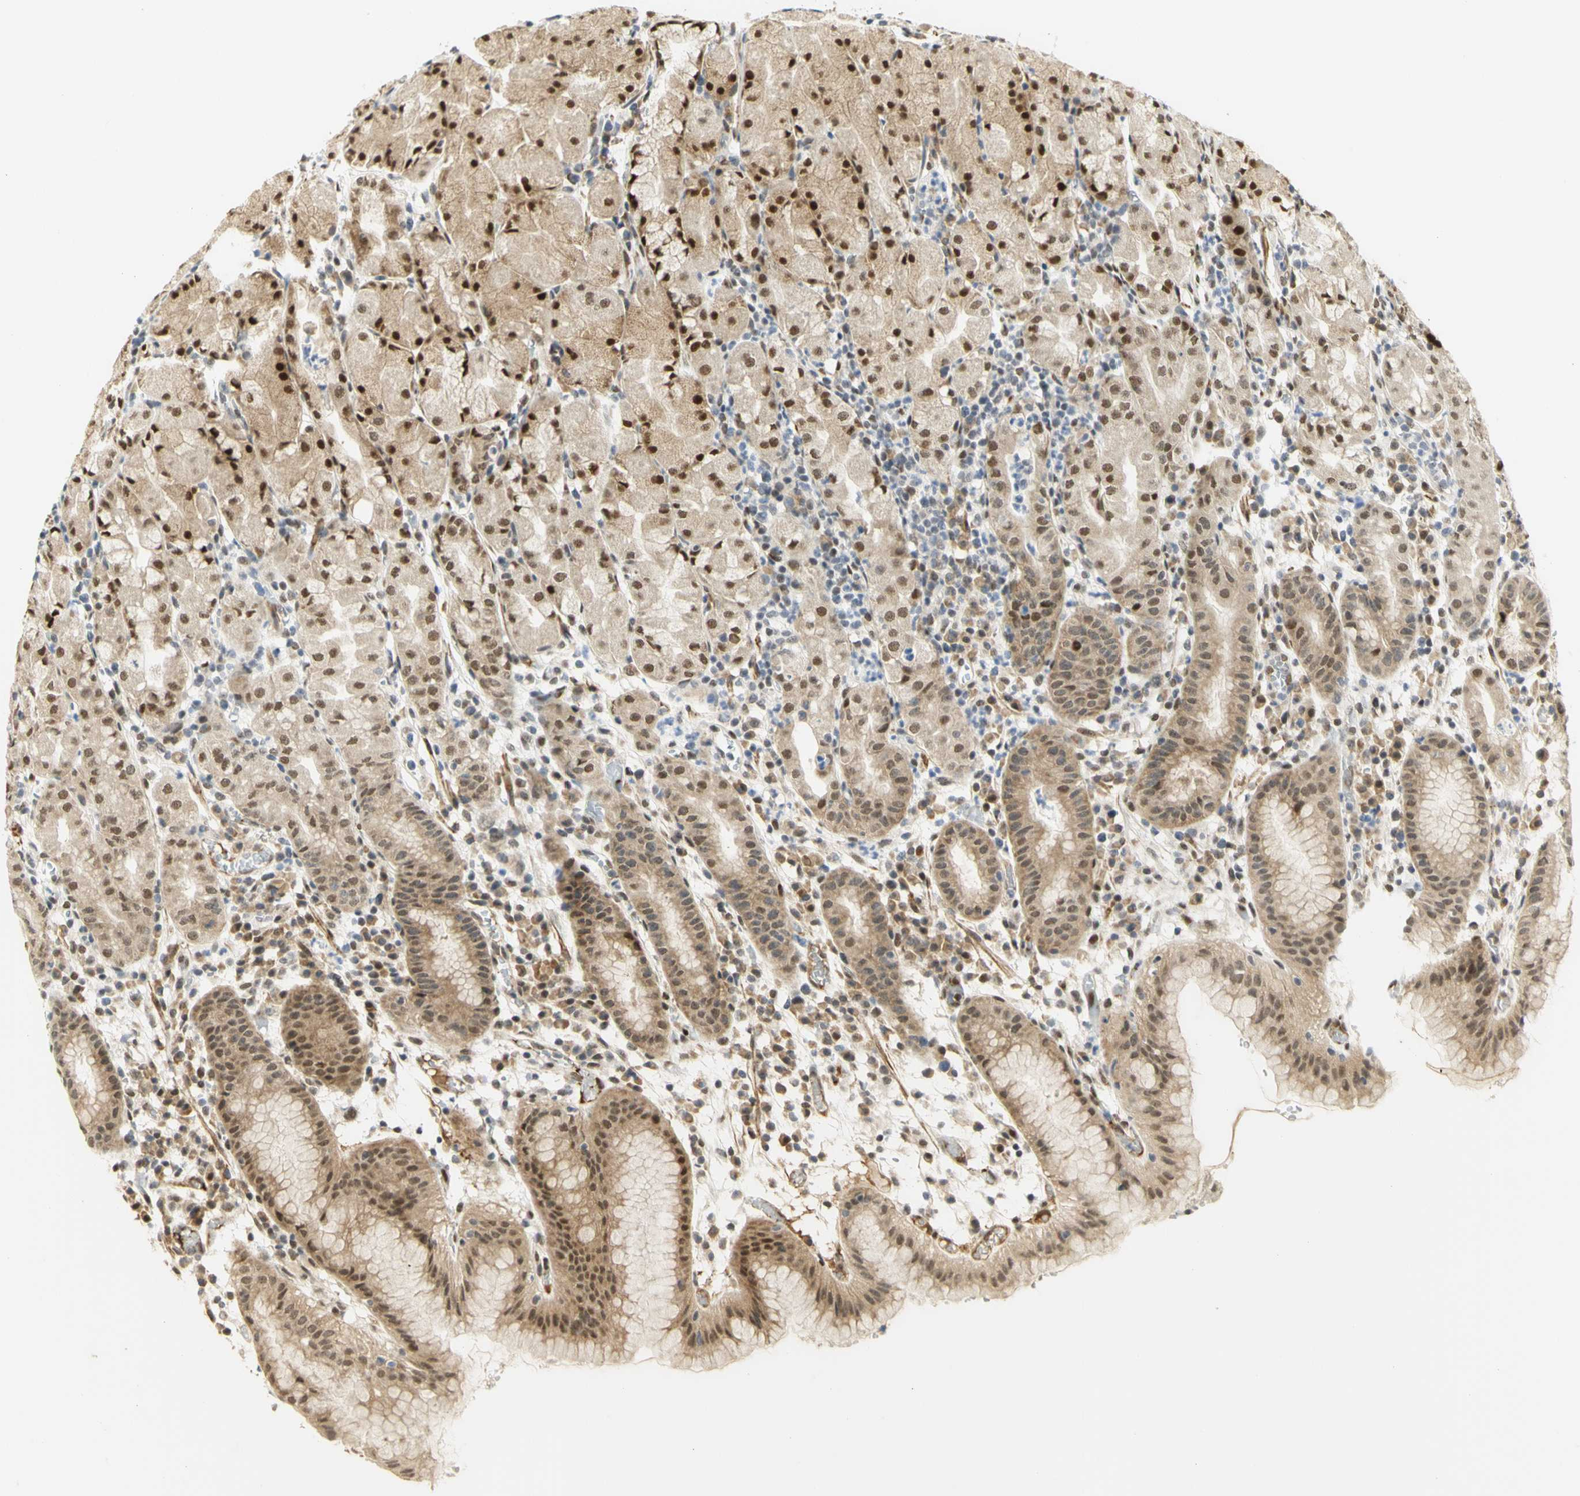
{"staining": {"intensity": "moderate", "quantity": ">75%", "location": "cytoplasmic/membranous,nuclear"}, "tissue": "stomach", "cell_type": "Glandular cells", "image_type": "normal", "snomed": [{"axis": "morphology", "description": "Normal tissue, NOS"}, {"axis": "topography", "description": "Stomach"}, {"axis": "topography", "description": "Stomach, lower"}], "caption": "An IHC photomicrograph of benign tissue is shown. Protein staining in brown labels moderate cytoplasmic/membranous,nuclear positivity in stomach within glandular cells. Using DAB (3,3'-diaminobenzidine) (brown) and hematoxylin (blue) stains, captured at high magnification using brightfield microscopy.", "gene": "DDX1", "patient": {"sex": "female", "age": 75}}